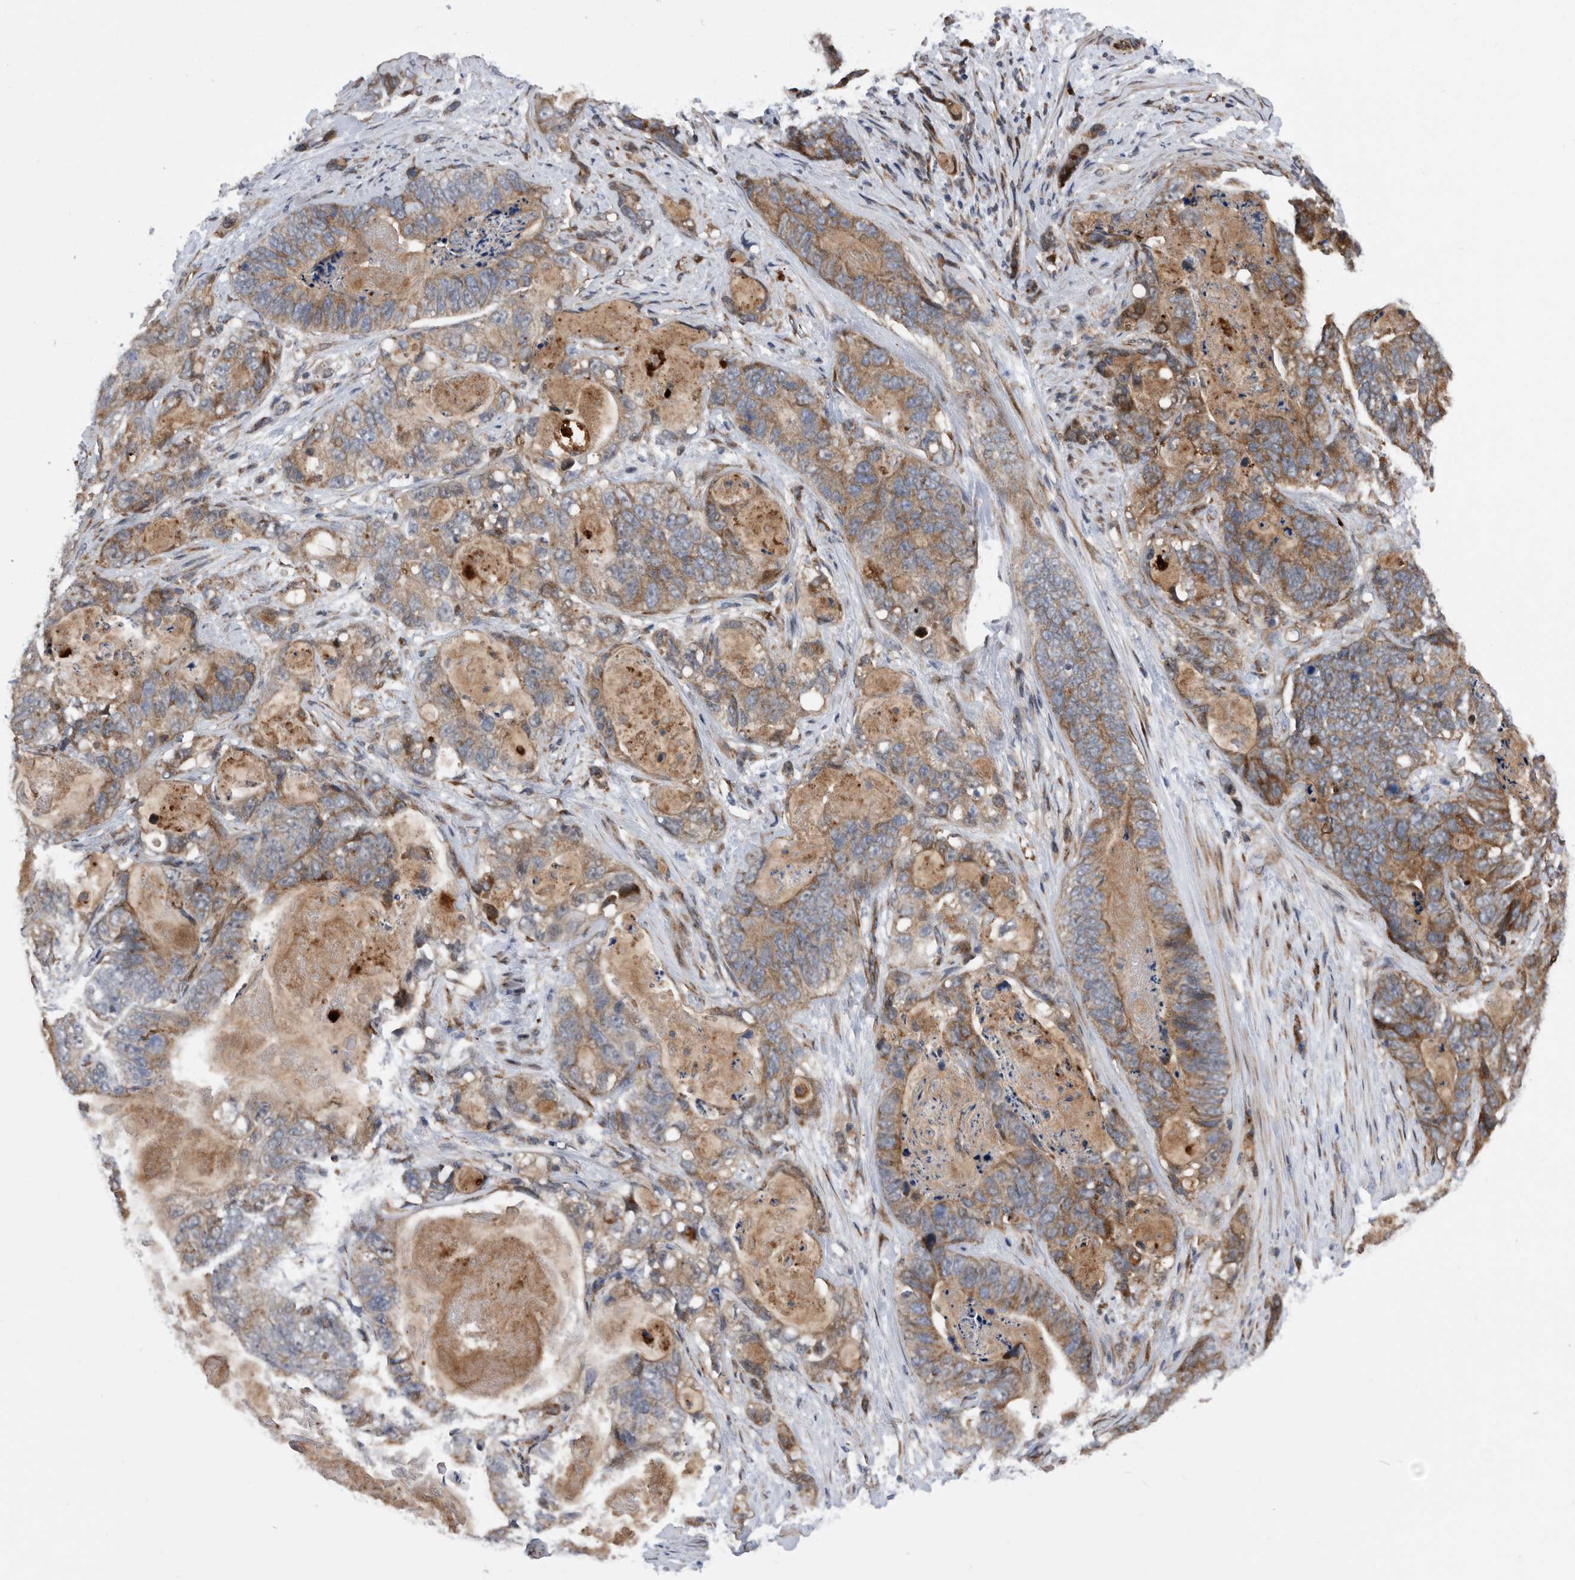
{"staining": {"intensity": "moderate", "quantity": ">75%", "location": "cytoplasmic/membranous"}, "tissue": "stomach cancer", "cell_type": "Tumor cells", "image_type": "cancer", "snomed": [{"axis": "morphology", "description": "Normal tissue, NOS"}, {"axis": "morphology", "description": "Adenocarcinoma, NOS"}, {"axis": "topography", "description": "Stomach"}], "caption": "Immunohistochemistry (IHC) (DAB (3,3'-diaminobenzidine)) staining of stomach cancer shows moderate cytoplasmic/membranous protein staining in approximately >75% of tumor cells. Nuclei are stained in blue.", "gene": "SERINC2", "patient": {"sex": "female", "age": 89}}